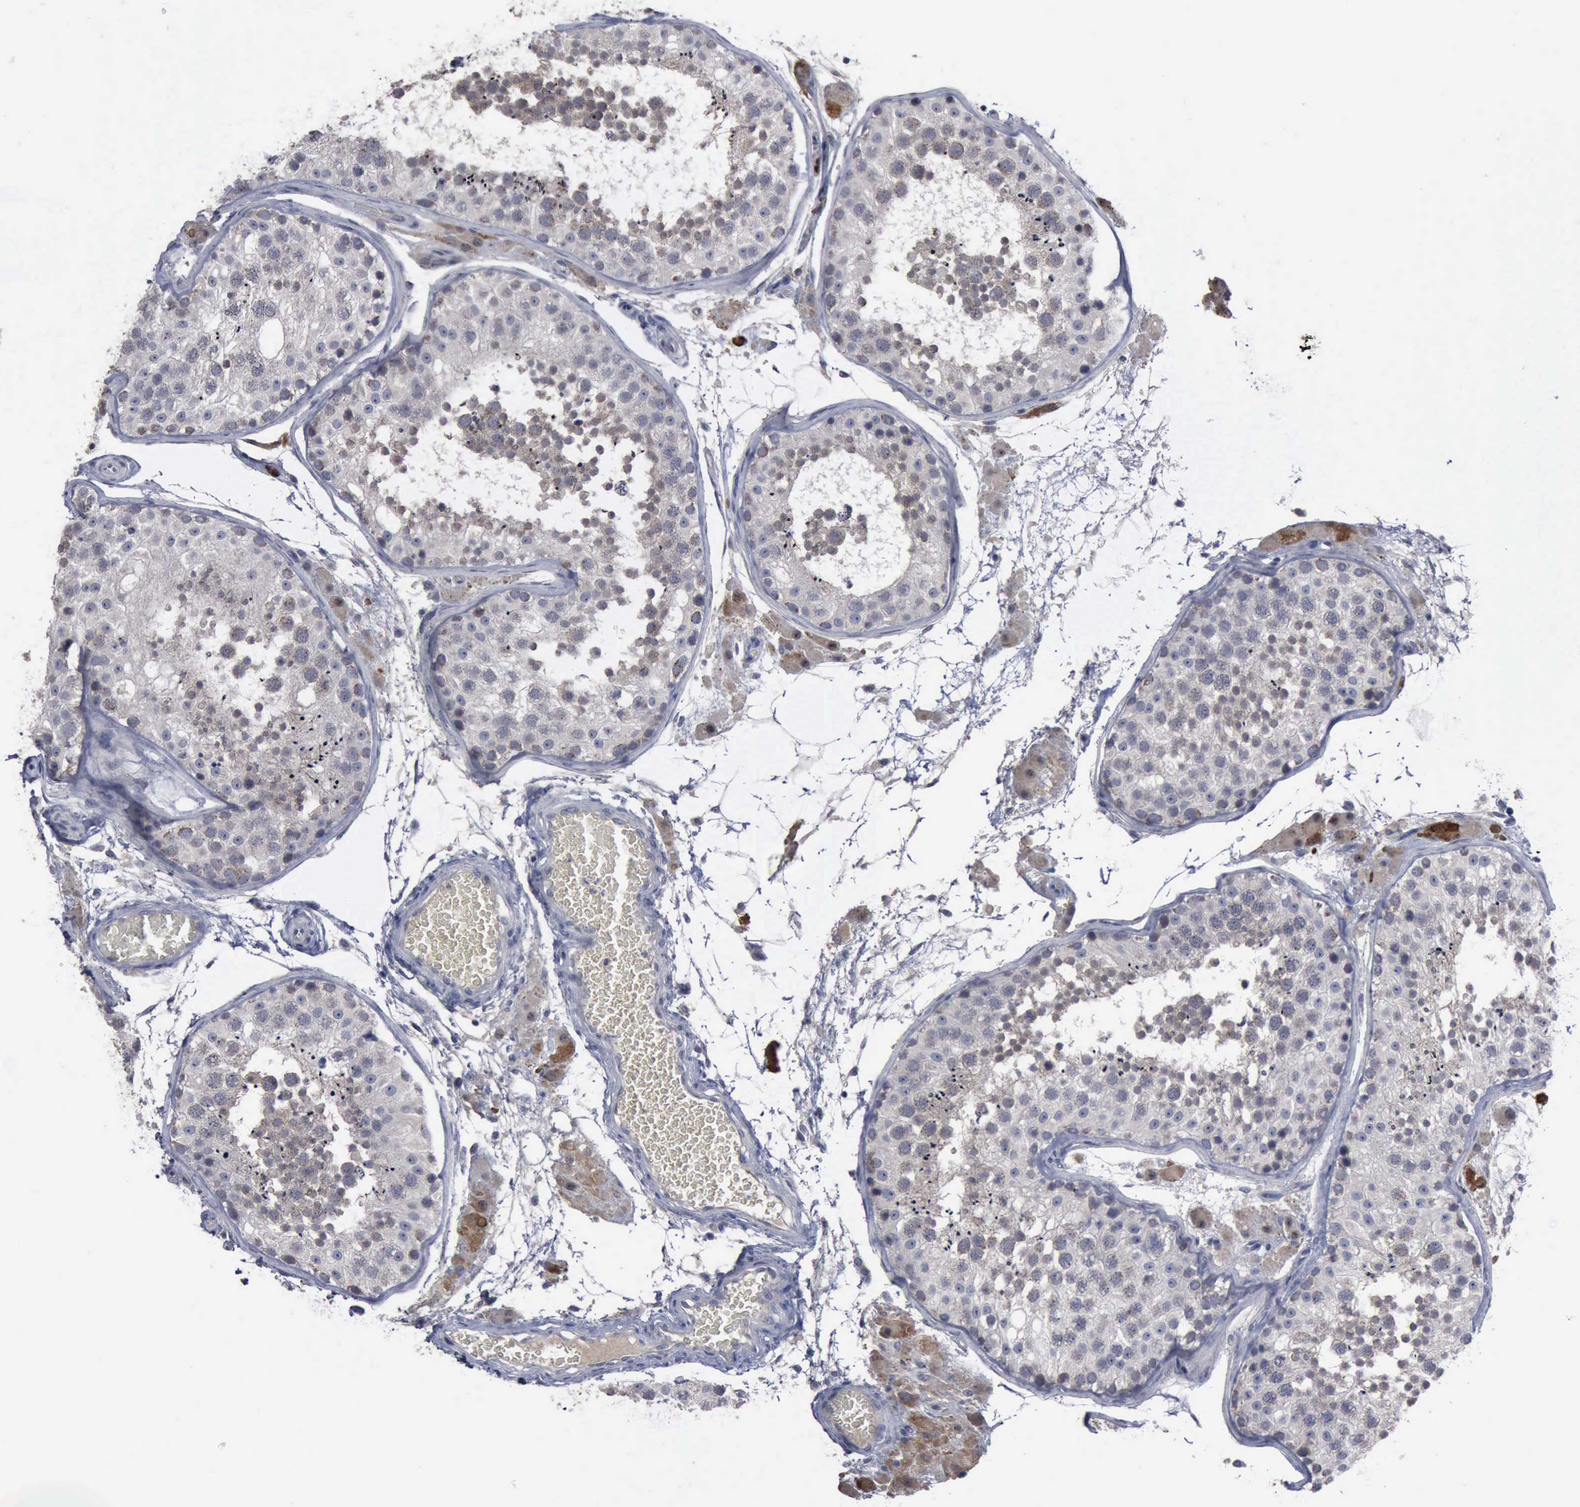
{"staining": {"intensity": "negative", "quantity": "none", "location": "none"}, "tissue": "testis", "cell_type": "Cells in seminiferous ducts", "image_type": "normal", "snomed": [{"axis": "morphology", "description": "Normal tissue, NOS"}, {"axis": "topography", "description": "Testis"}], "caption": "A micrograph of testis stained for a protein shows no brown staining in cells in seminiferous ducts.", "gene": "MYO18B", "patient": {"sex": "male", "age": 26}}